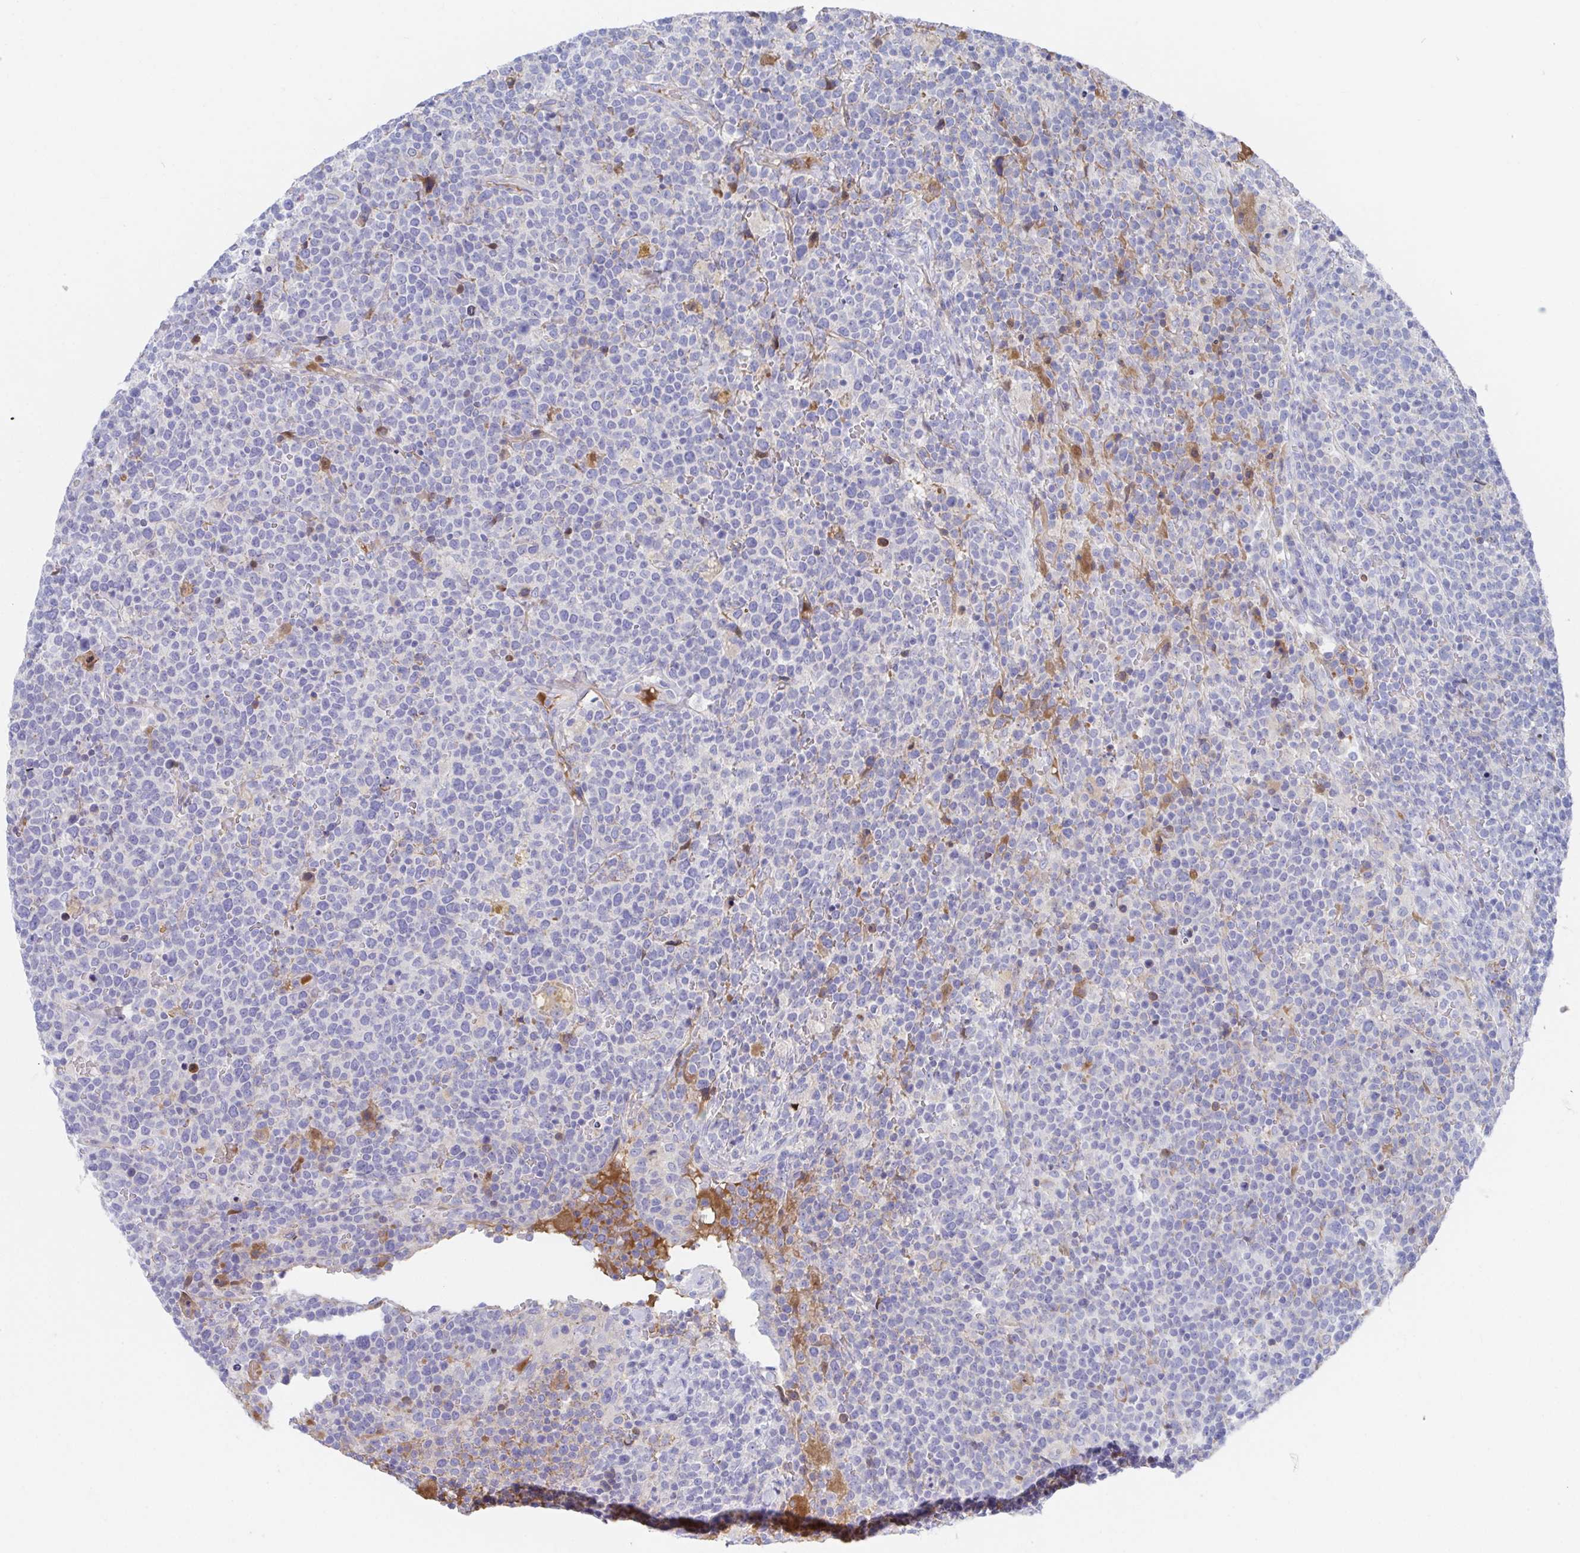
{"staining": {"intensity": "negative", "quantity": "none", "location": "none"}, "tissue": "lymphoma", "cell_type": "Tumor cells", "image_type": "cancer", "snomed": [{"axis": "morphology", "description": "Malignant lymphoma, non-Hodgkin's type, High grade"}, {"axis": "topography", "description": "Lymph node"}], "caption": "High-grade malignant lymphoma, non-Hodgkin's type was stained to show a protein in brown. There is no significant staining in tumor cells.", "gene": "TNFAIP6", "patient": {"sex": "male", "age": 61}}